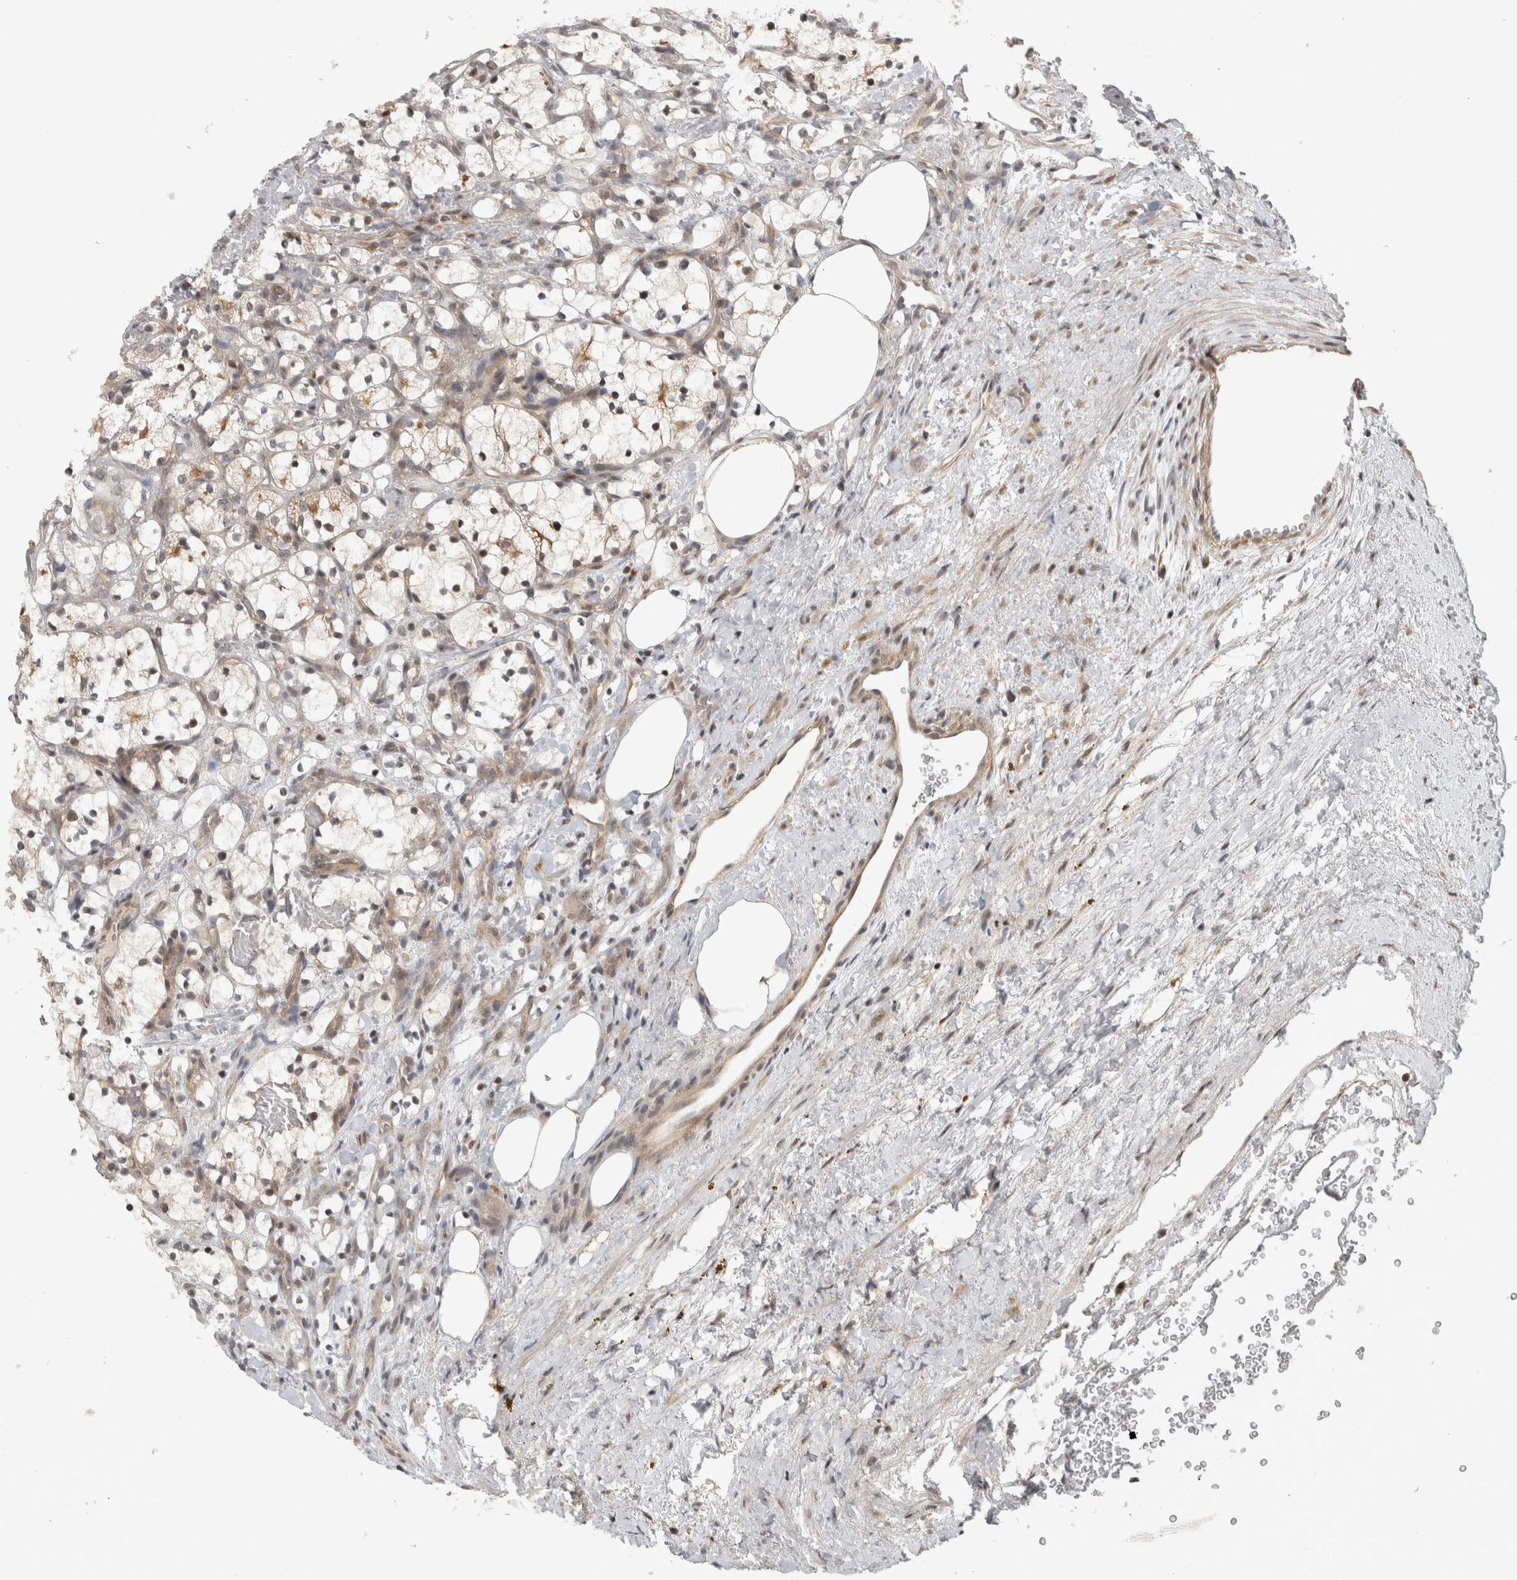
{"staining": {"intensity": "negative", "quantity": "none", "location": "none"}, "tissue": "renal cancer", "cell_type": "Tumor cells", "image_type": "cancer", "snomed": [{"axis": "morphology", "description": "Adenocarcinoma, NOS"}, {"axis": "topography", "description": "Kidney"}], "caption": "DAB immunohistochemical staining of renal adenocarcinoma demonstrates no significant staining in tumor cells. Nuclei are stained in blue.", "gene": "KDM8", "patient": {"sex": "female", "age": 69}}